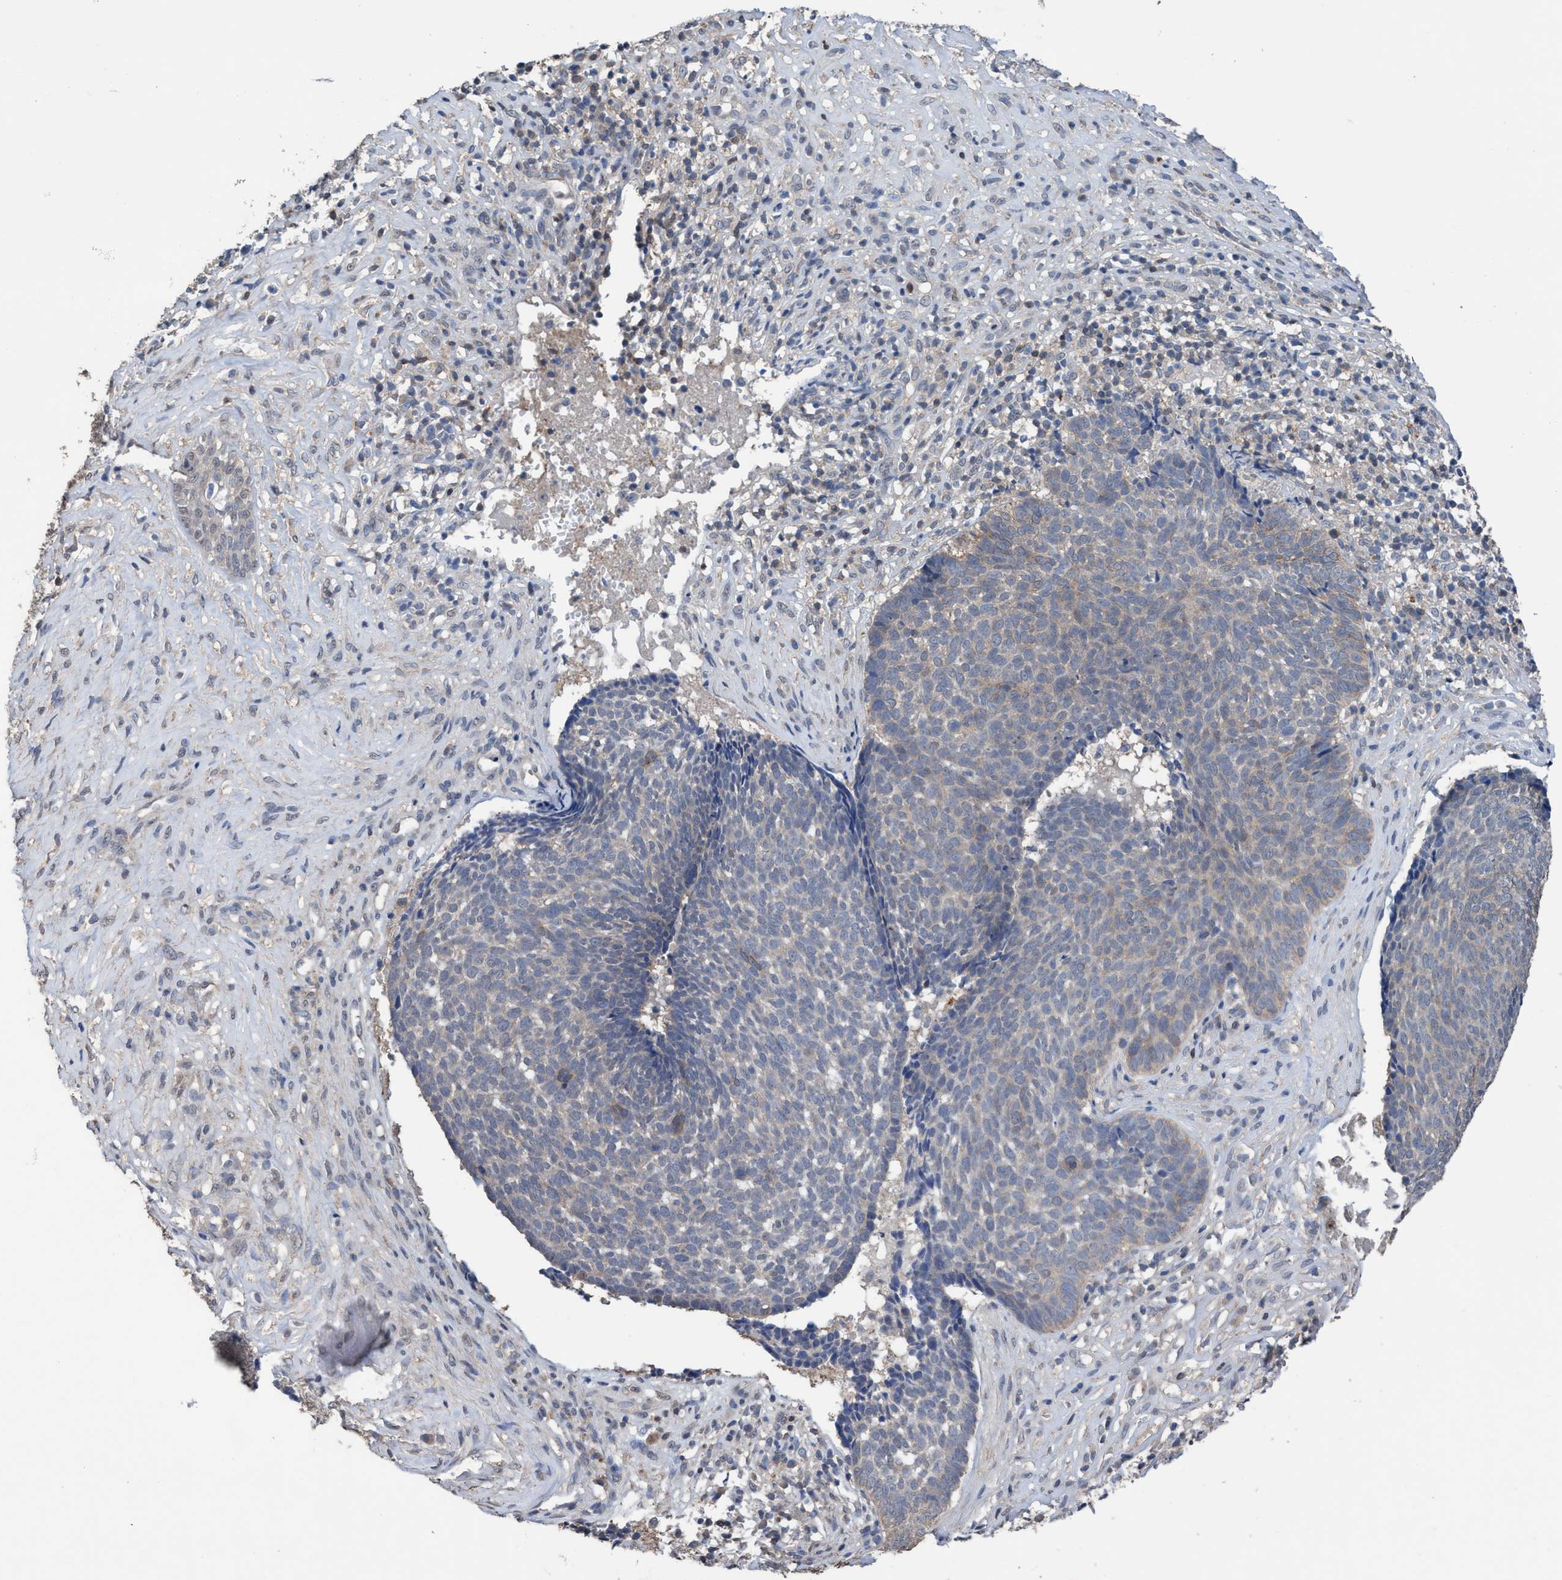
{"staining": {"intensity": "negative", "quantity": "none", "location": "none"}, "tissue": "skin cancer", "cell_type": "Tumor cells", "image_type": "cancer", "snomed": [{"axis": "morphology", "description": "Basal cell carcinoma"}, {"axis": "topography", "description": "Skin"}], "caption": "Immunohistochemistry (IHC) photomicrograph of neoplastic tissue: human skin cancer stained with DAB displays no significant protein expression in tumor cells.", "gene": "GLOD4", "patient": {"sex": "male", "age": 84}}